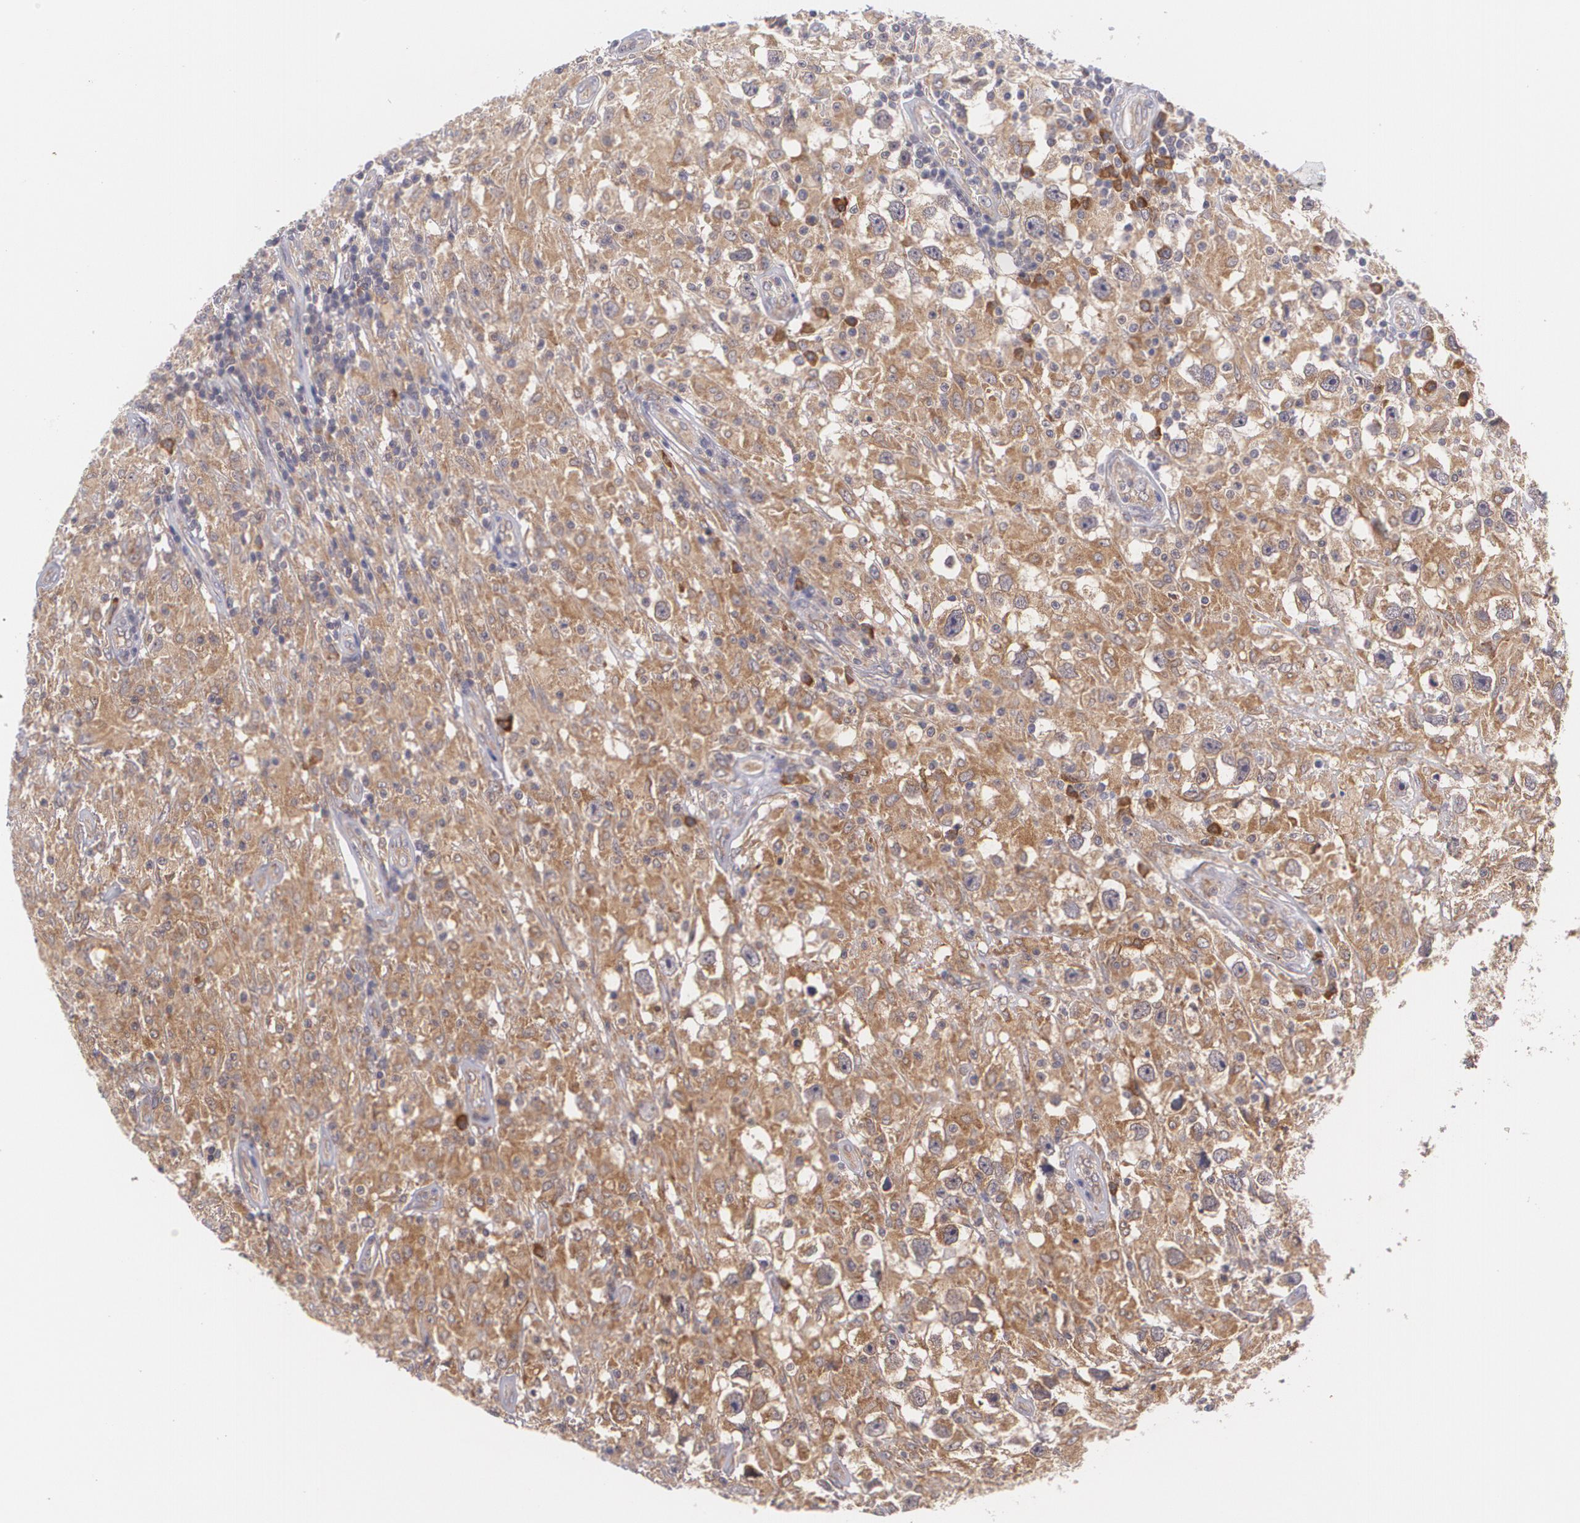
{"staining": {"intensity": "moderate", "quantity": ">75%", "location": "cytoplasmic/membranous"}, "tissue": "testis cancer", "cell_type": "Tumor cells", "image_type": "cancer", "snomed": [{"axis": "morphology", "description": "Seminoma, NOS"}, {"axis": "topography", "description": "Testis"}], "caption": "About >75% of tumor cells in human testis cancer (seminoma) show moderate cytoplasmic/membranous protein expression as visualized by brown immunohistochemical staining.", "gene": "CCL17", "patient": {"sex": "male", "age": 34}}